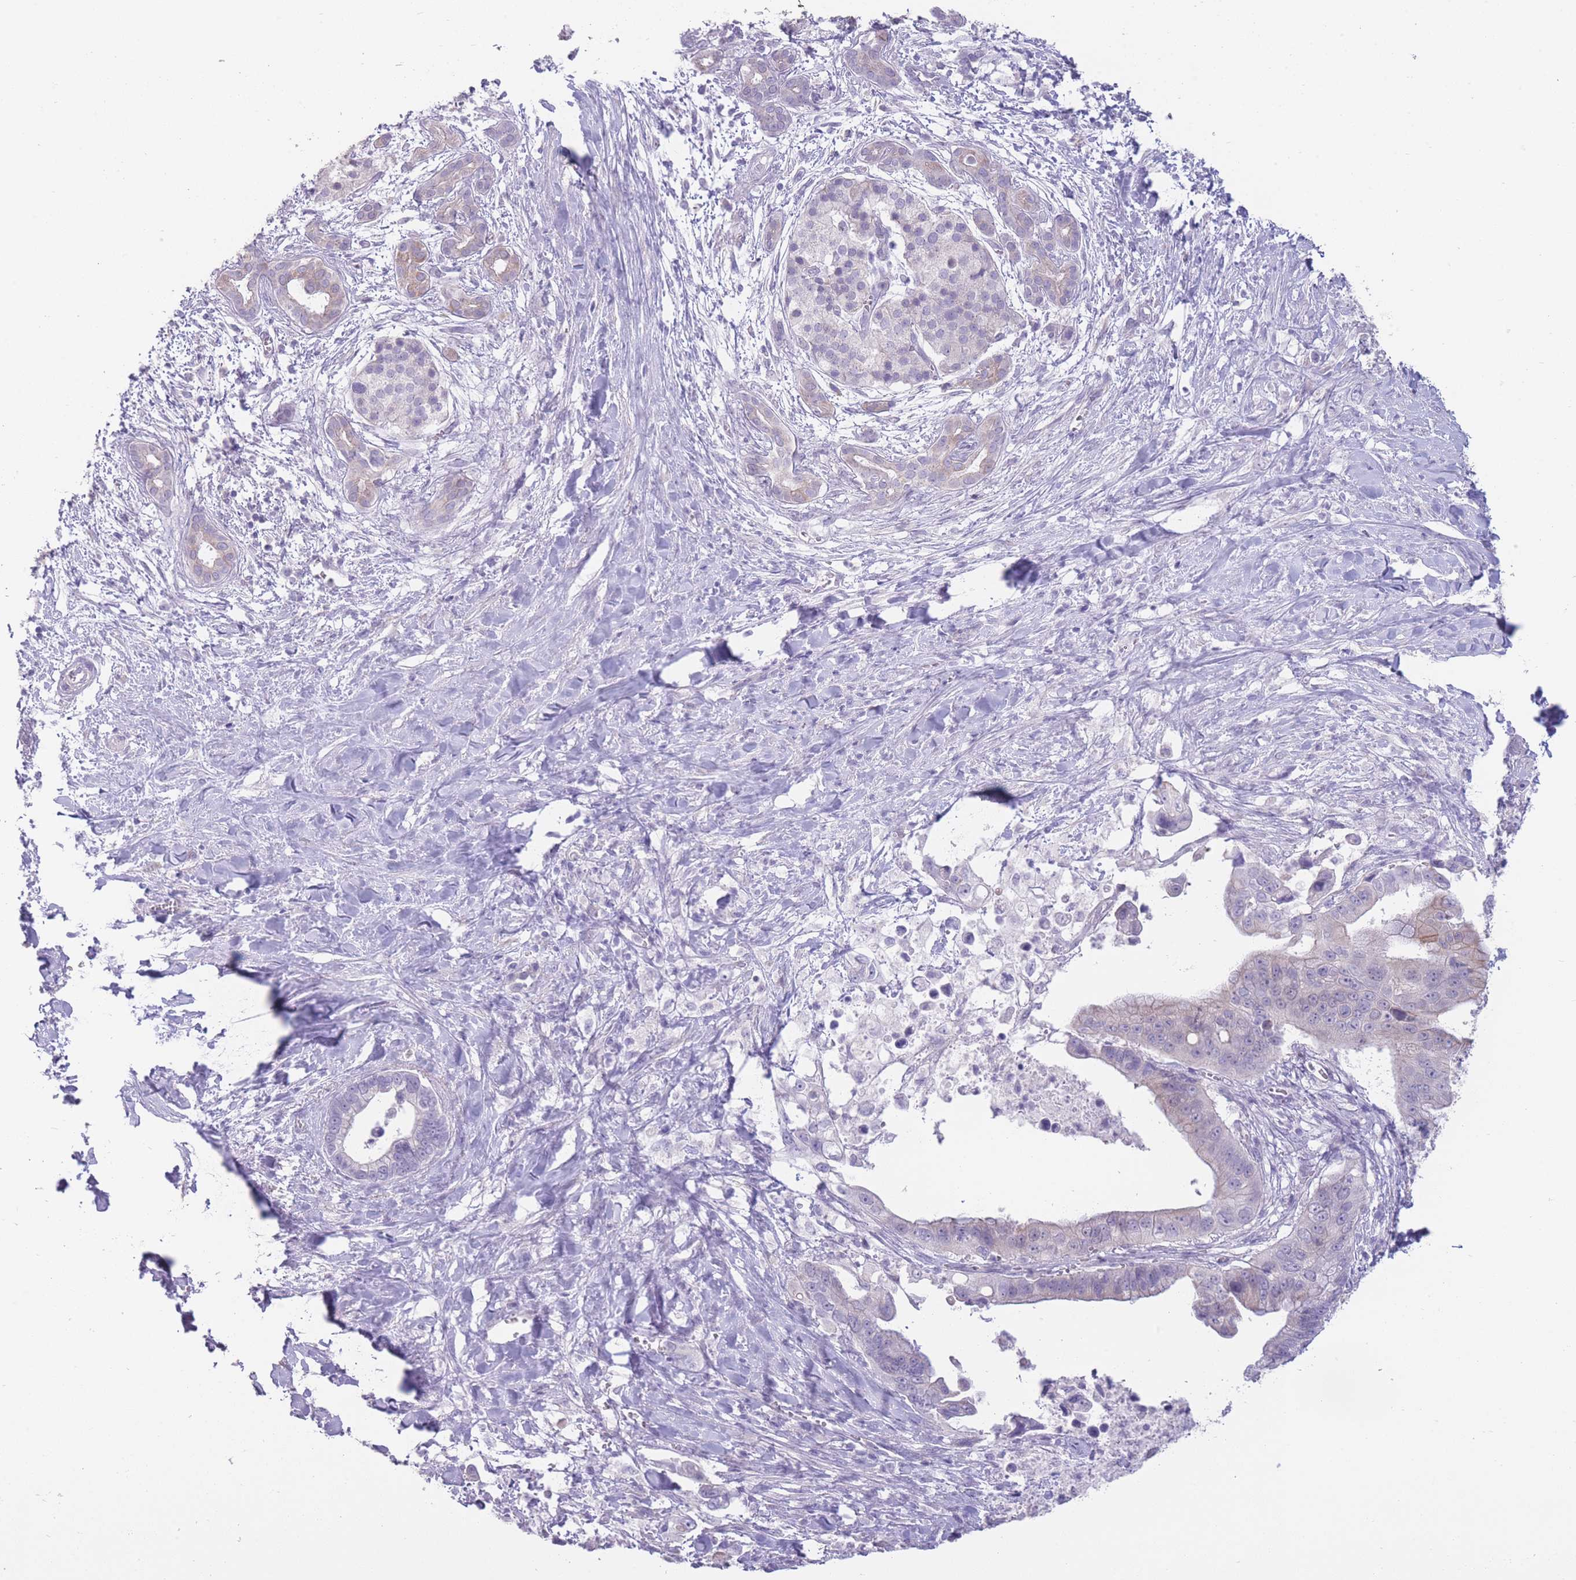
{"staining": {"intensity": "negative", "quantity": "none", "location": "none"}, "tissue": "pancreatic cancer", "cell_type": "Tumor cells", "image_type": "cancer", "snomed": [{"axis": "morphology", "description": "Adenocarcinoma, NOS"}, {"axis": "topography", "description": "Pancreas"}], "caption": "An immunohistochemistry (IHC) photomicrograph of pancreatic cancer is shown. There is no staining in tumor cells of pancreatic cancer. (Brightfield microscopy of DAB IHC at high magnification).", "gene": "DCANP1", "patient": {"sex": "male", "age": 61}}